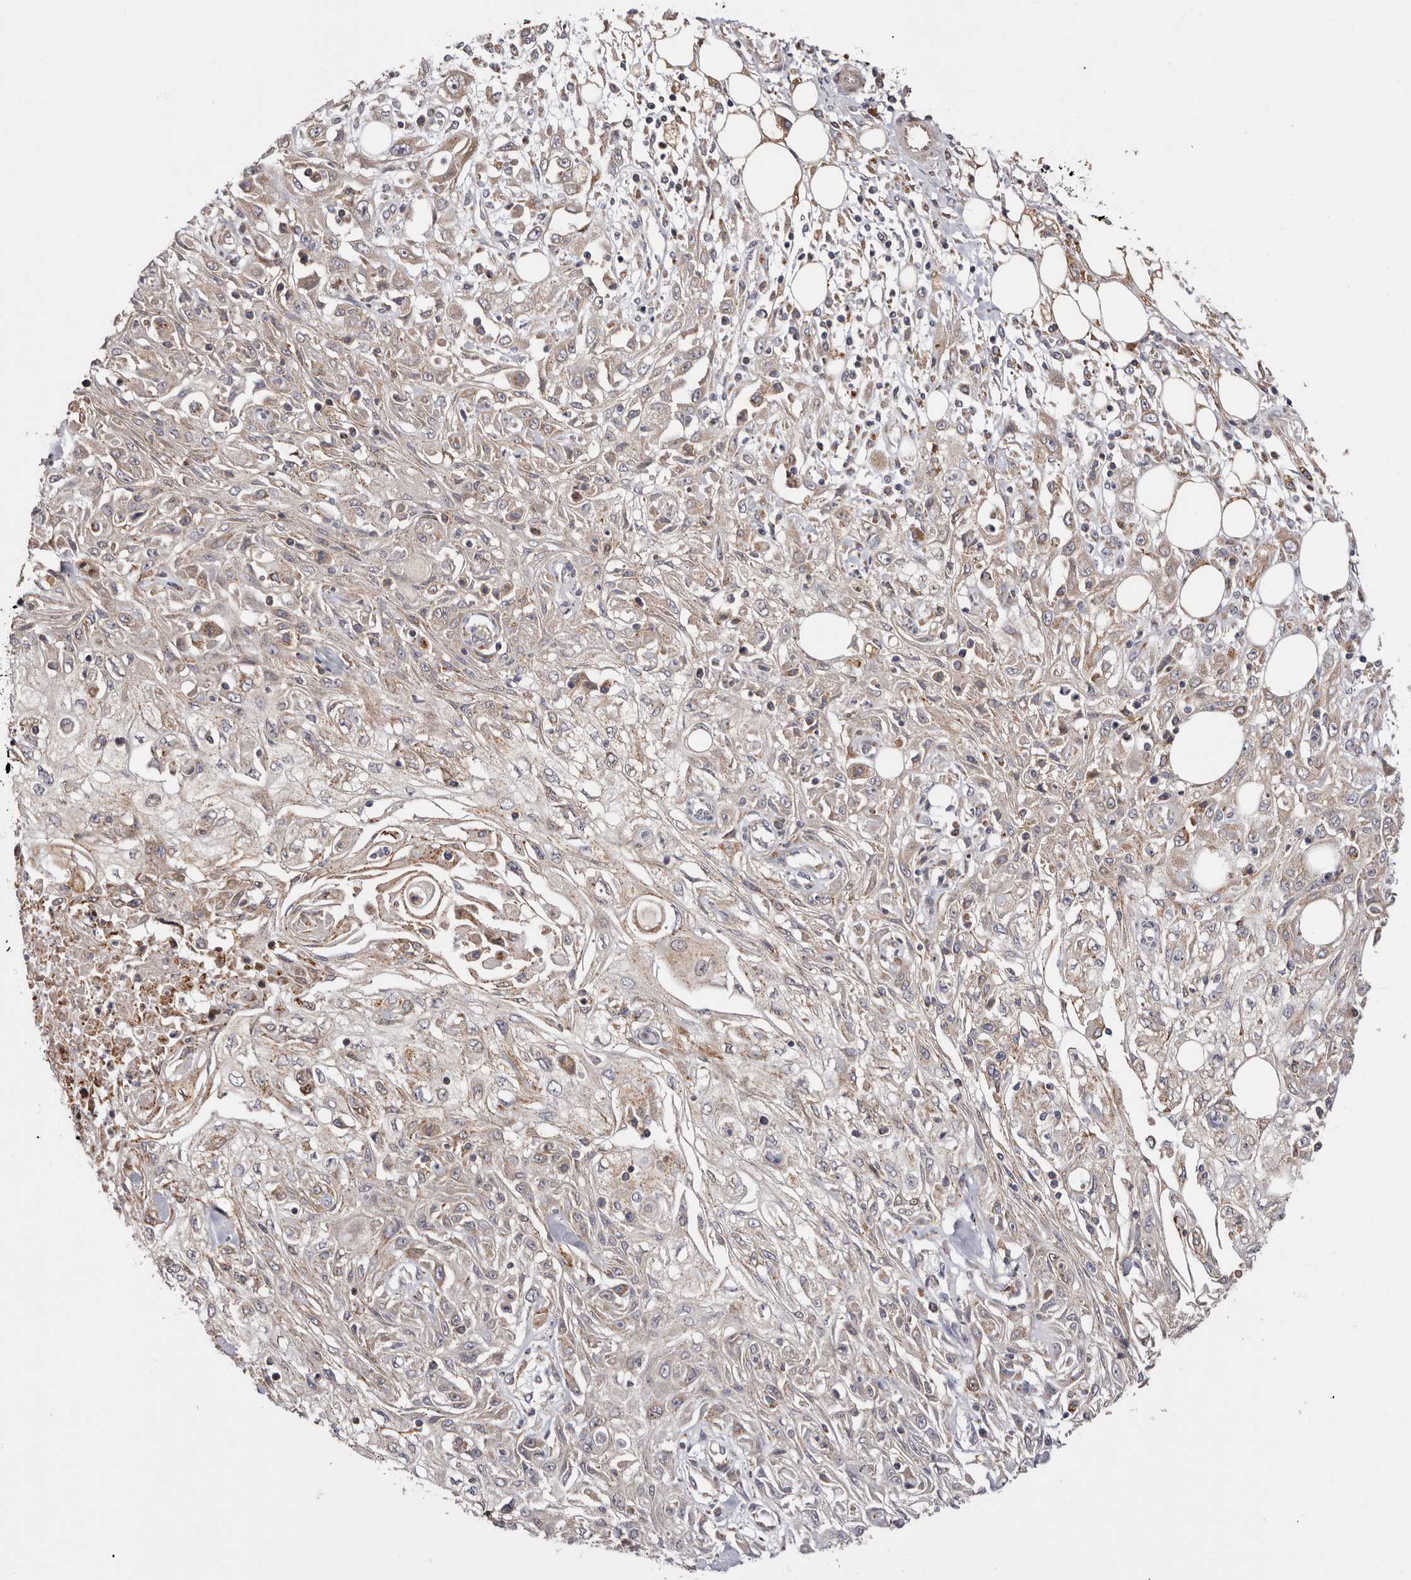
{"staining": {"intensity": "weak", "quantity": "<25%", "location": "cytoplasmic/membranous"}, "tissue": "skin cancer", "cell_type": "Tumor cells", "image_type": "cancer", "snomed": [{"axis": "morphology", "description": "Squamous cell carcinoma, NOS"}, {"axis": "morphology", "description": "Squamous cell carcinoma, metastatic, NOS"}, {"axis": "topography", "description": "Skin"}, {"axis": "topography", "description": "Lymph node"}], "caption": "Immunohistochemistry image of neoplastic tissue: human skin squamous cell carcinoma stained with DAB demonstrates no significant protein positivity in tumor cells. Nuclei are stained in blue.", "gene": "TMUB1", "patient": {"sex": "male", "age": 75}}